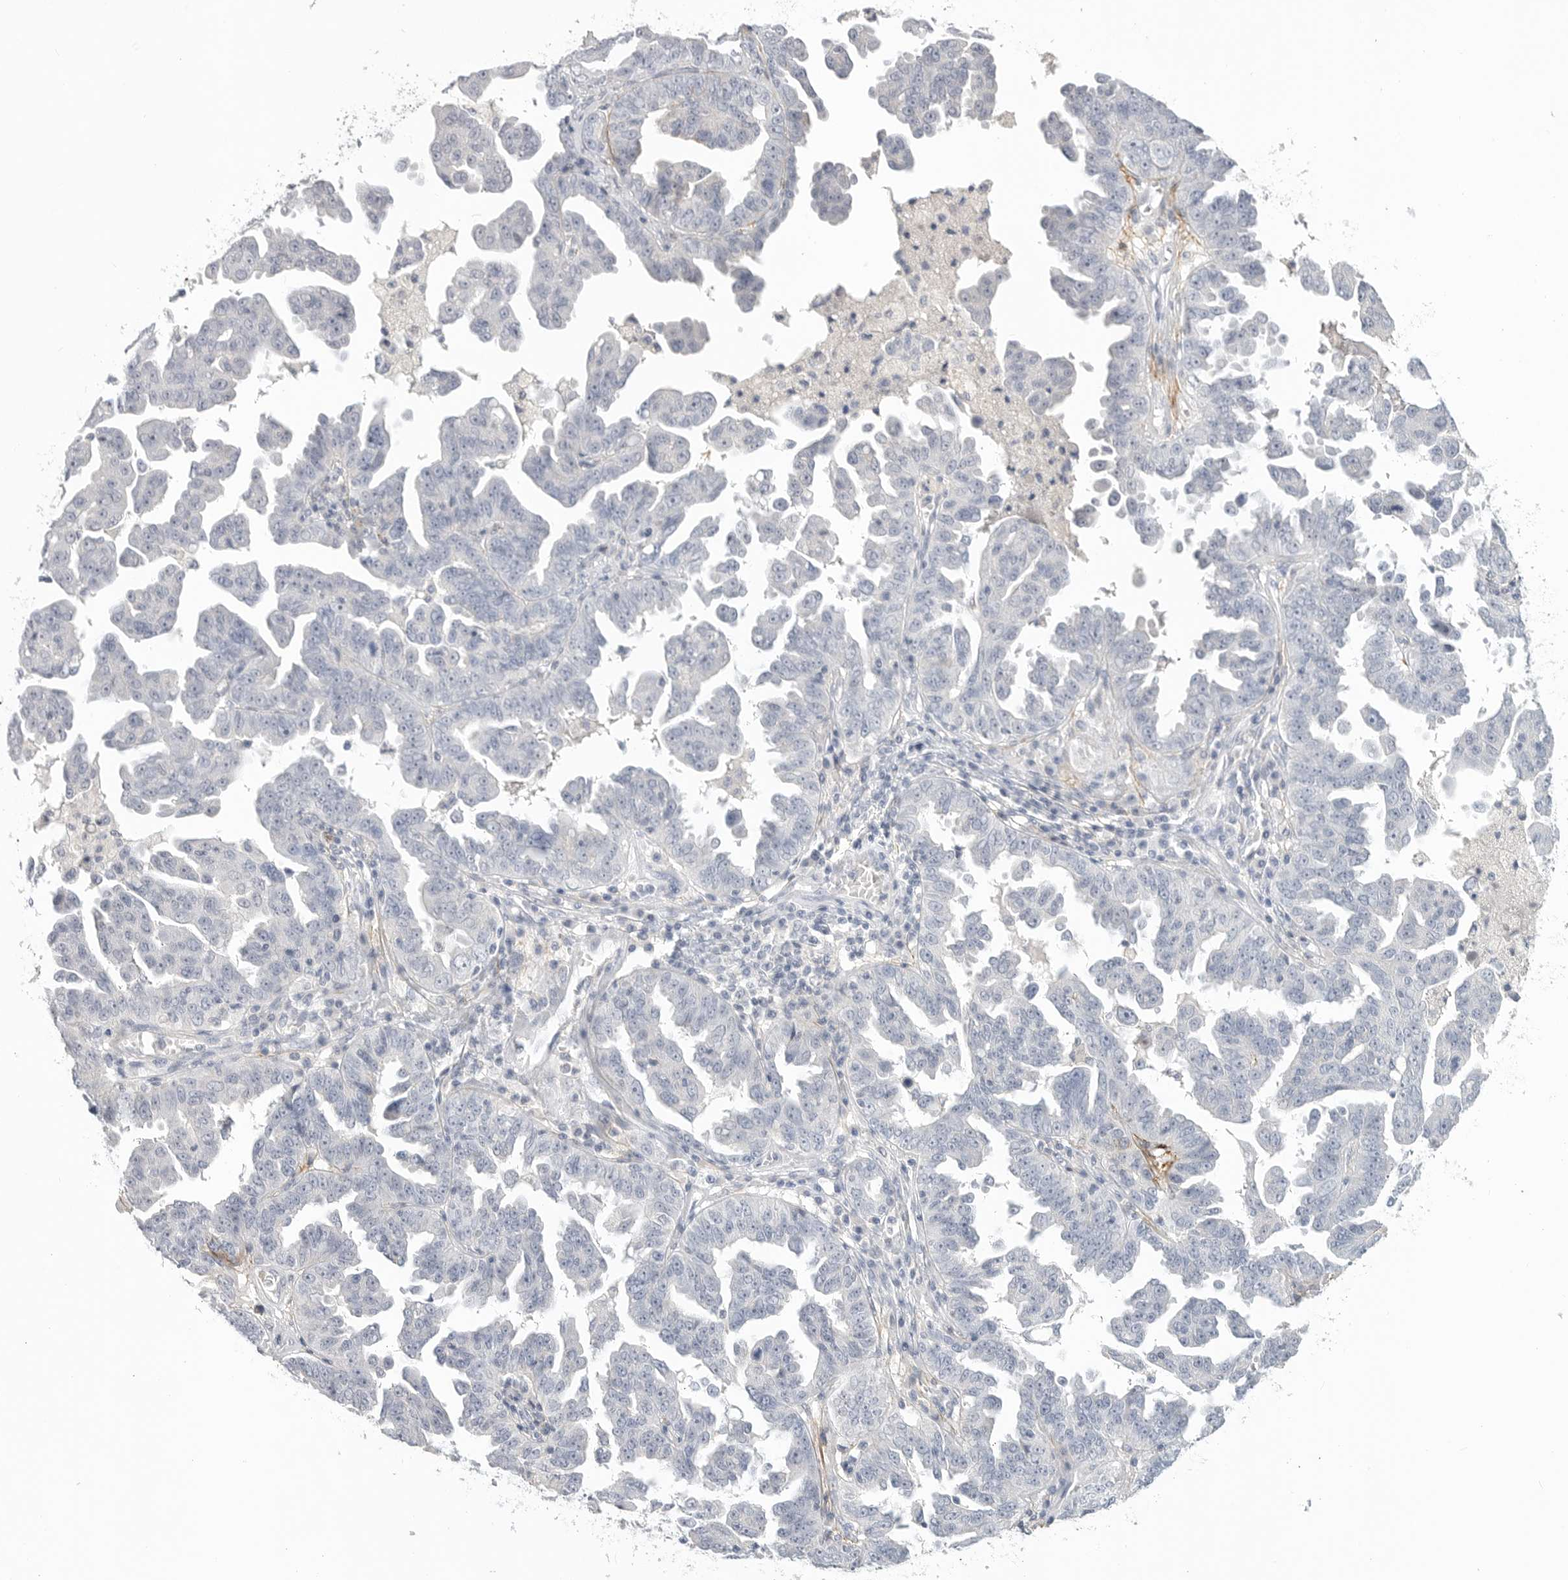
{"staining": {"intensity": "negative", "quantity": "none", "location": "none"}, "tissue": "ovarian cancer", "cell_type": "Tumor cells", "image_type": "cancer", "snomed": [{"axis": "morphology", "description": "Carcinoma, endometroid"}, {"axis": "topography", "description": "Ovary"}], "caption": "An immunohistochemistry (IHC) image of ovarian cancer (endometroid carcinoma) is shown. There is no staining in tumor cells of ovarian cancer (endometroid carcinoma).", "gene": "FBN2", "patient": {"sex": "female", "age": 62}}